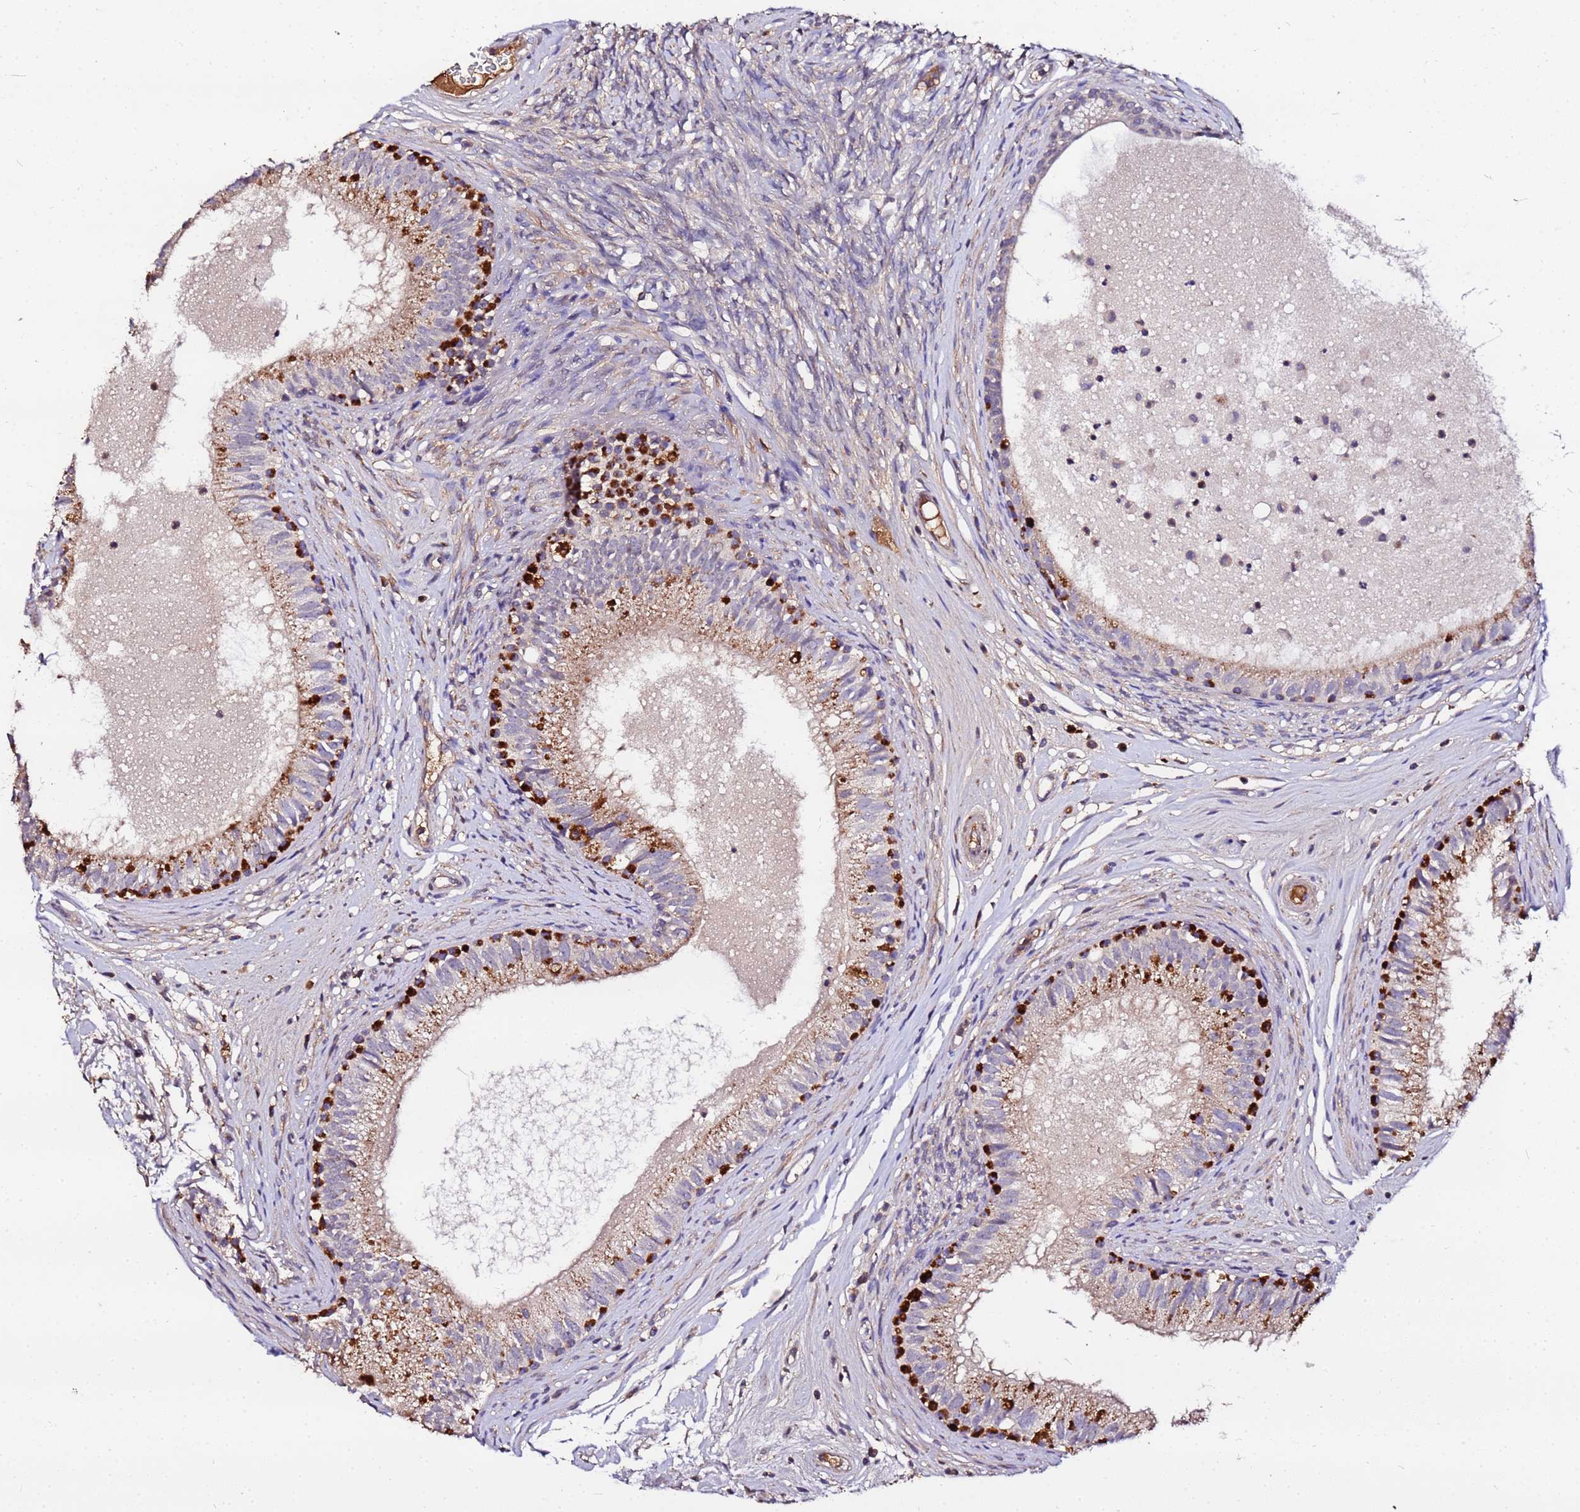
{"staining": {"intensity": "strong", "quantity": "<25%", "location": "cytoplasmic/membranous"}, "tissue": "epididymis", "cell_type": "Glandular cells", "image_type": "normal", "snomed": [{"axis": "morphology", "description": "Normal tissue, NOS"}, {"axis": "topography", "description": "Epididymis"}], "caption": "A brown stain shows strong cytoplasmic/membranous staining of a protein in glandular cells of benign human epididymis. The staining was performed using DAB (3,3'-diaminobenzidine) to visualize the protein expression in brown, while the nuclei were stained in blue with hematoxylin (Magnification: 20x).", "gene": "MTERF1", "patient": {"sex": "male", "age": 74}}